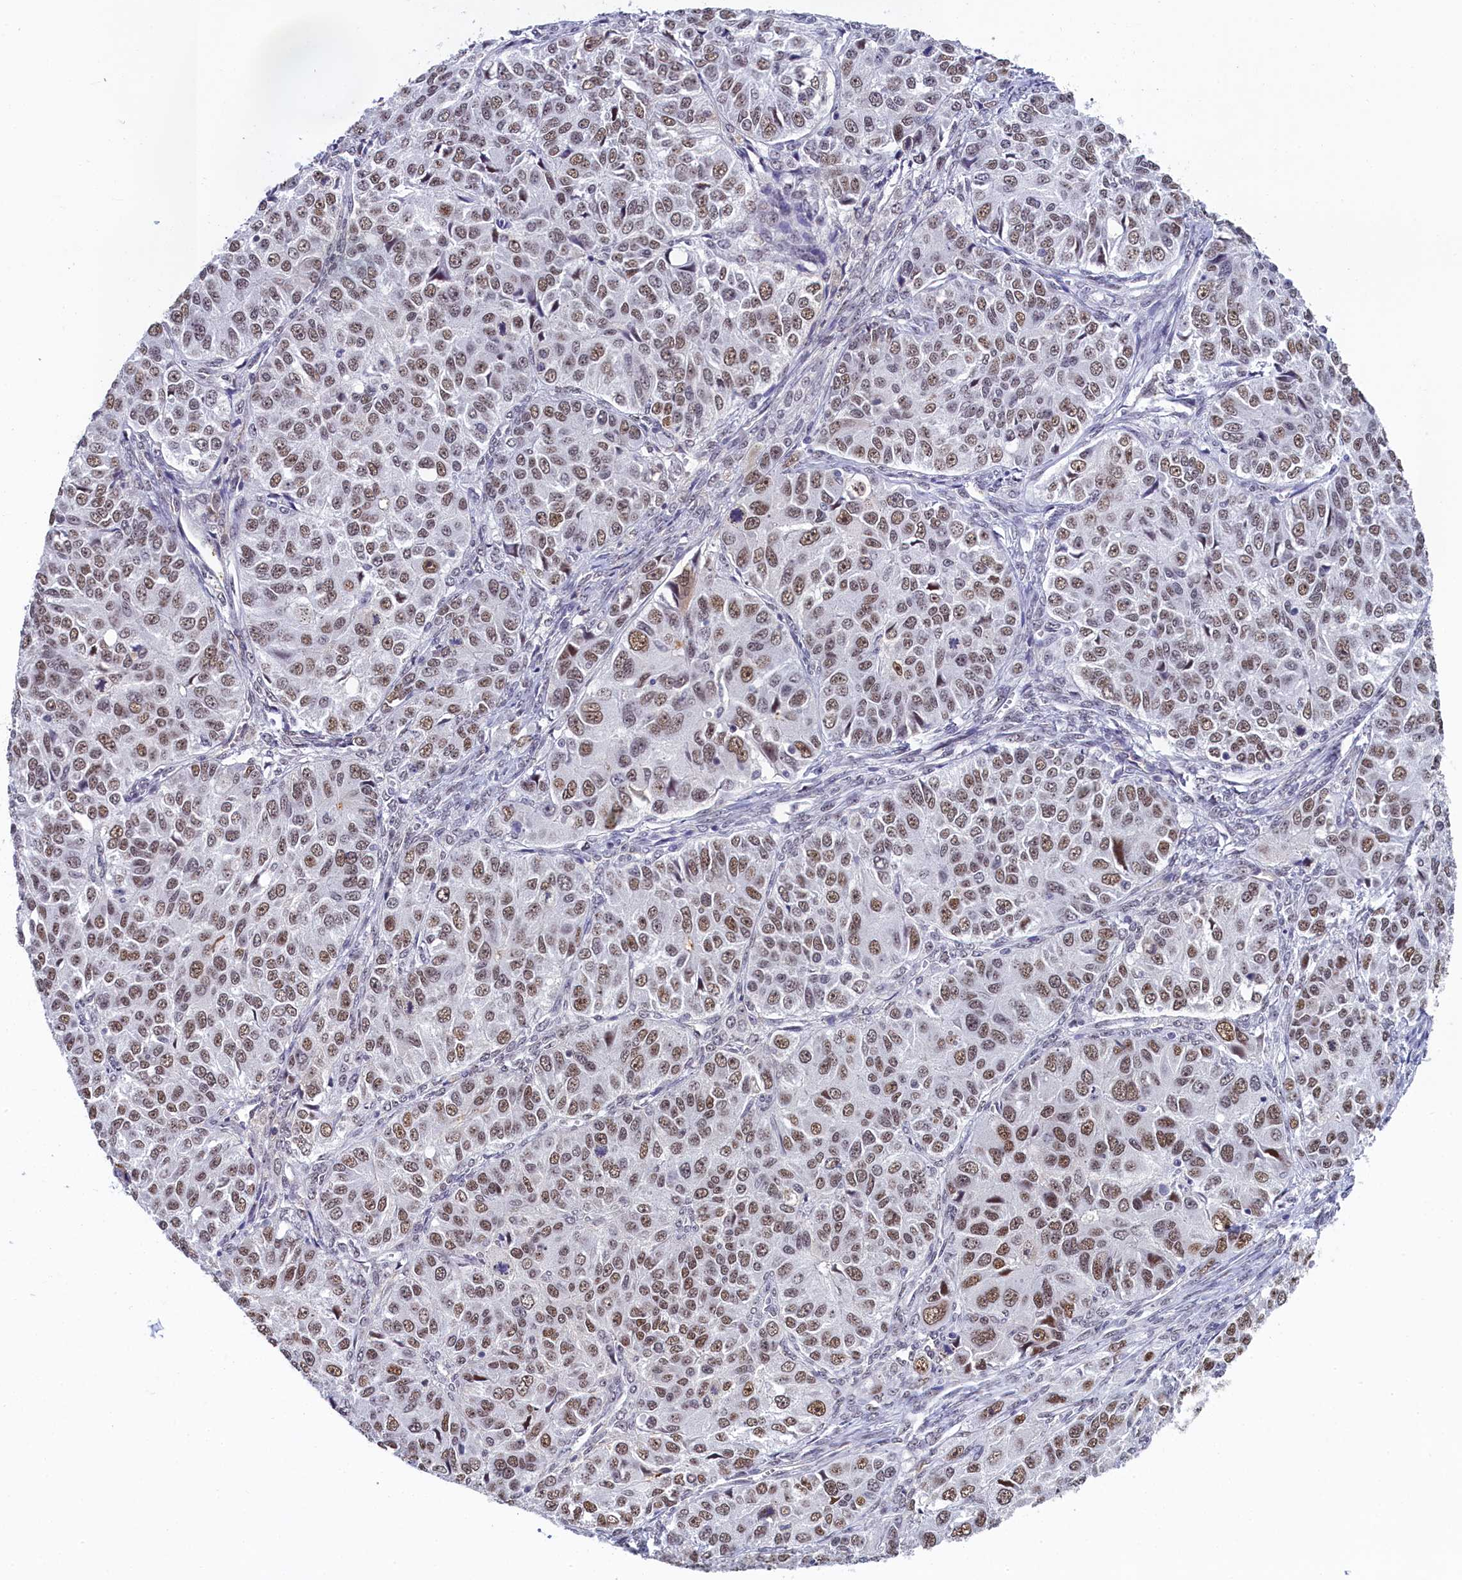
{"staining": {"intensity": "moderate", "quantity": ">75%", "location": "nuclear"}, "tissue": "ovarian cancer", "cell_type": "Tumor cells", "image_type": "cancer", "snomed": [{"axis": "morphology", "description": "Carcinoma, endometroid"}, {"axis": "topography", "description": "Ovary"}], "caption": "Immunohistochemical staining of human ovarian cancer (endometroid carcinoma) shows medium levels of moderate nuclear protein positivity in approximately >75% of tumor cells.", "gene": "INTS14", "patient": {"sex": "female", "age": 51}}